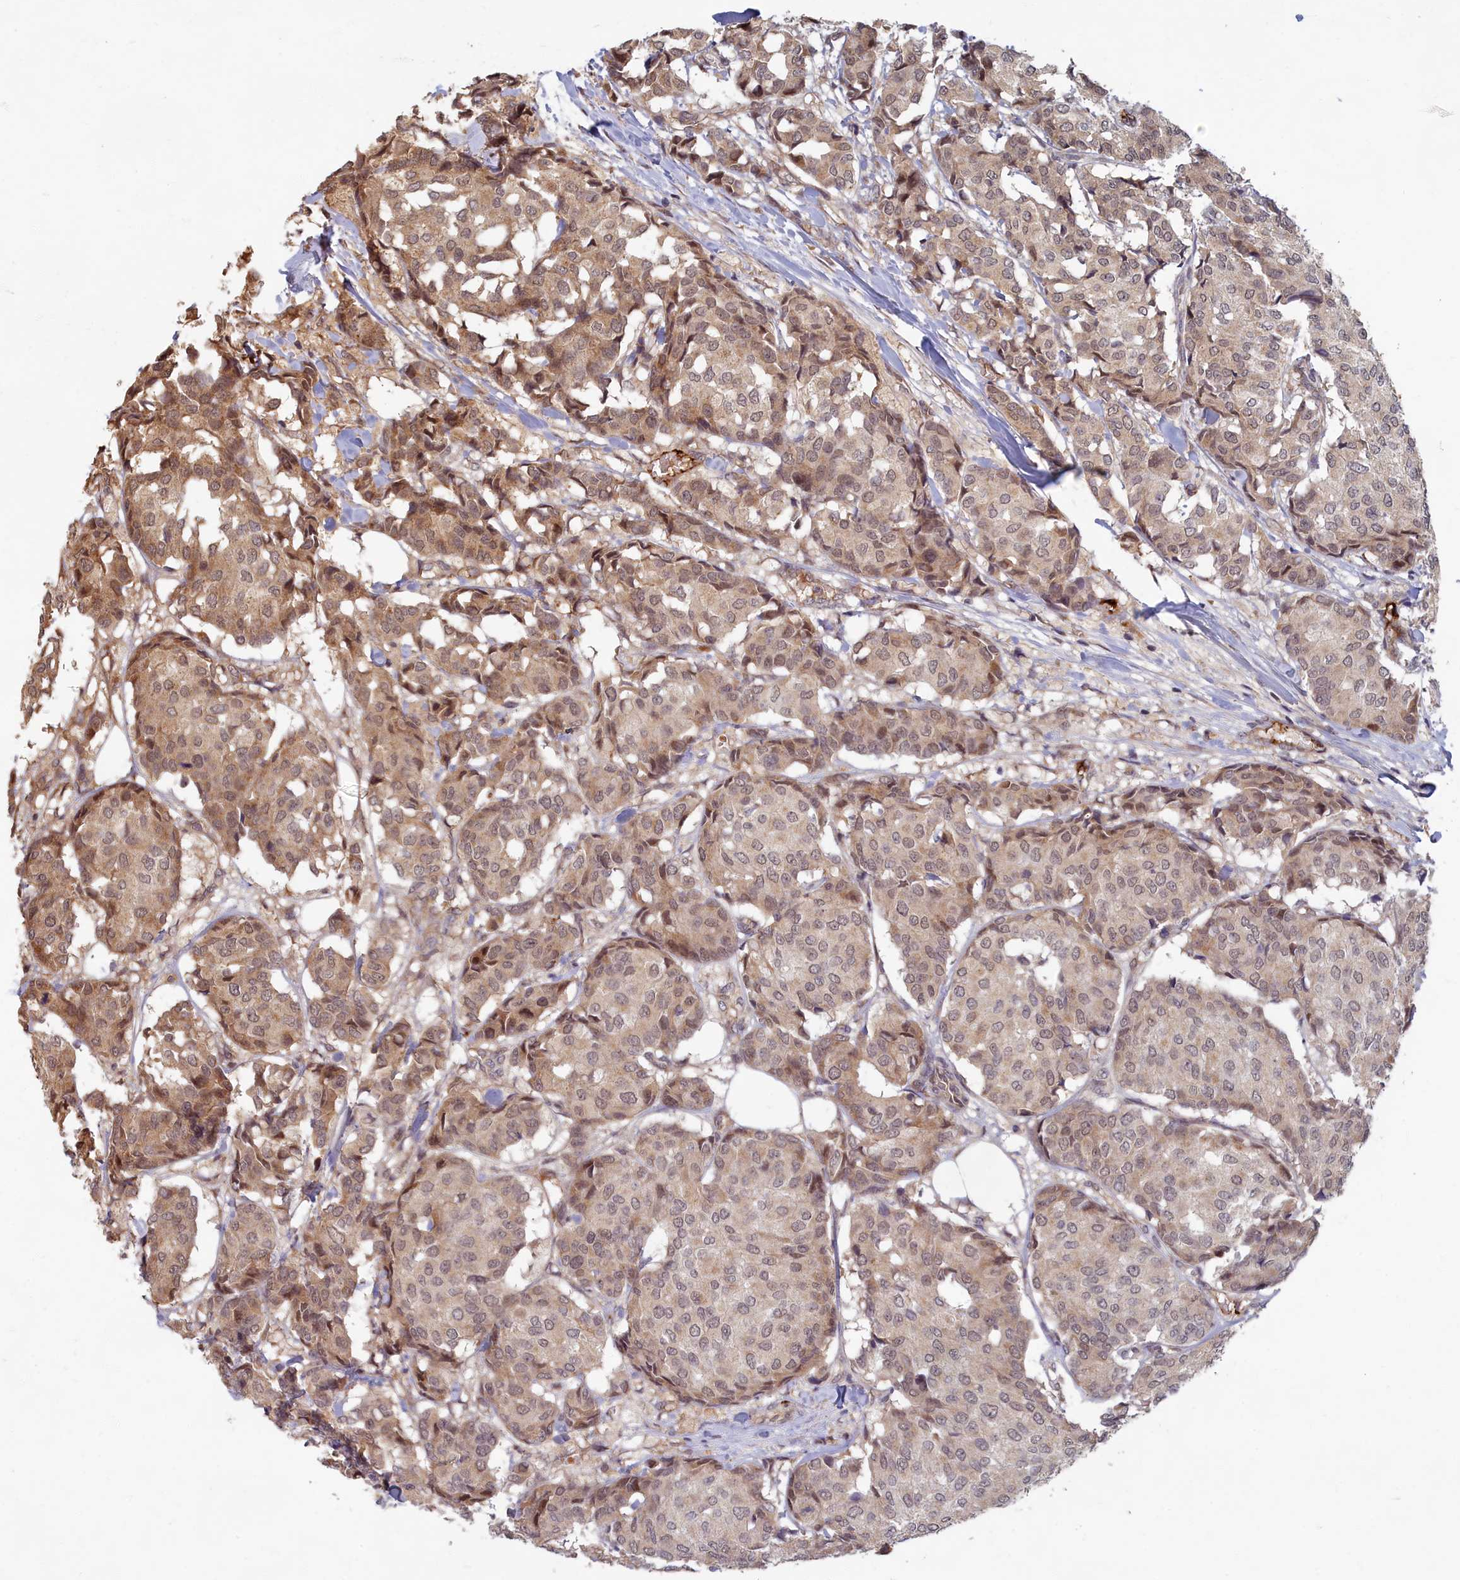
{"staining": {"intensity": "weak", "quantity": "25%-75%", "location": "cytoplasmic/membranous"}, "tissue": "breast cancer", "cell_type": "Tumor cells", "image_type": "cancer", "snomed": [{"axis": "morphology", "description": "Duct carcinoma"}, {"axis": "topography", "description": "Breast"}], "caption": "The image reveals immunohistochemical staining of infiltrating ductal carcinoma (breast). There is weak cytoplasmic/membranous positivity is appreciated in approximately 25%-75% of tumor cells. Nuclei are stained in blue.", "gene": "EARS2", "patient": {"sex": "female", "age": 75}}